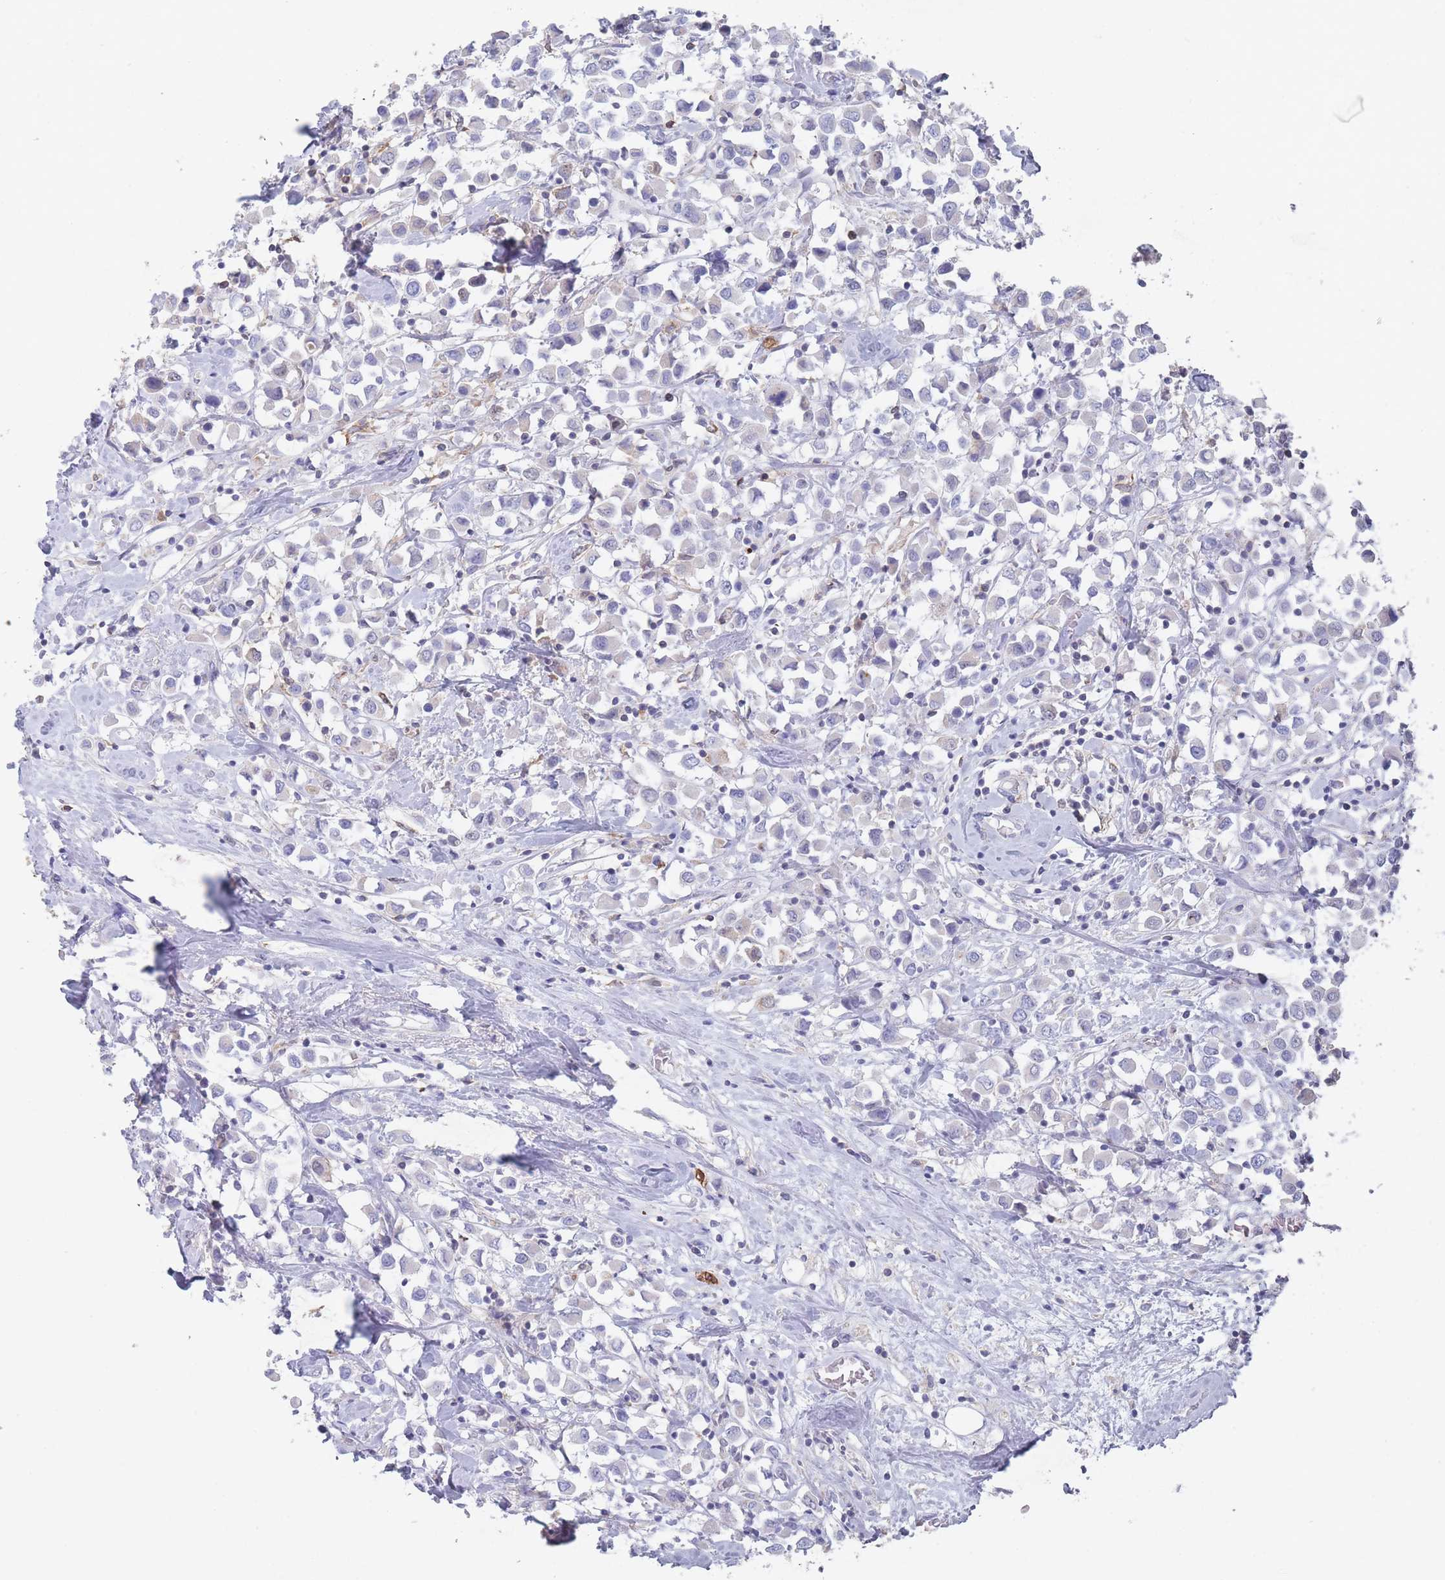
{"staining": {"intensity": "negative", "quantity": "none", "location": "none"}, "tissue": "breast cancer", "cell_type": "Tumor cells", "image_type": "cancer", "snomed": [{"axis": "morphology", "description": "Duct carcinoma"}, {"axis": "topography", "description": "Breast"}], "caption": "High magnification brightfield microscopy of breast cancer (intraductal carcinoma) stained with DAB (brown) and counterstained with hematoxylin (blue): tumor cells show no significant staining.", "gene": "ATP1A3", "patient": {"sex": "female", "age": 61}}